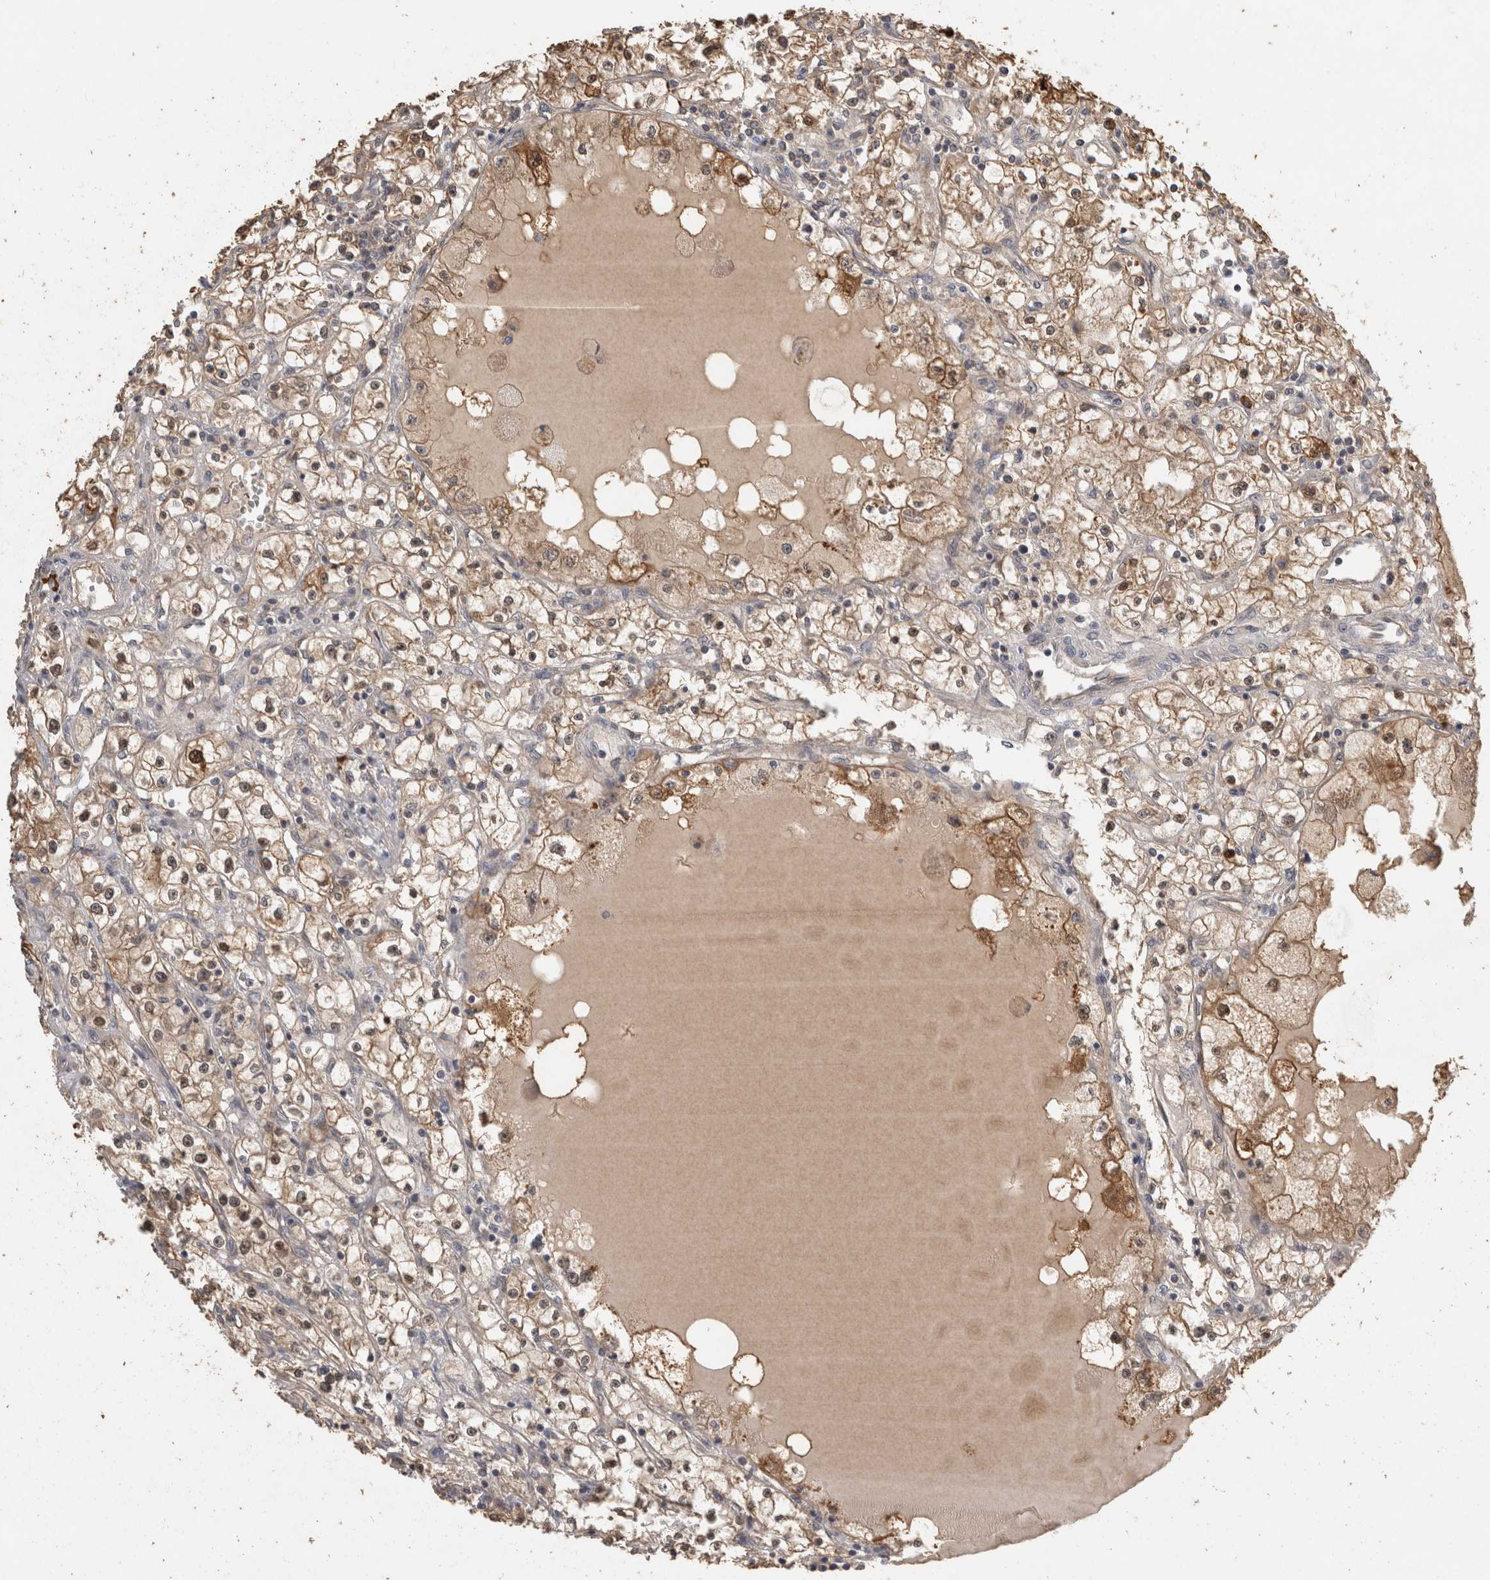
{"staining": {"intensity": "moderate", "quantity": ">75%", "location": "cytoplasmic/membranous,nuclear"}, "tissue": "renal cancer", "cell_type": "Tumor cells", "image_type": "cancer", "snomed": [{"axis": "morphology", "description": "Adenocarcinoma, NOS"}, {"axis": "topography", "description": "Kidney"}], "caption": "Immunohistochemical staining of renal cancer shows moderate cytoplasmic/membranous and nuclear protein expression in about >75% of tumor cells.", "gene": "RHPN1", "patient": {"sex": "male", "age": 56}}